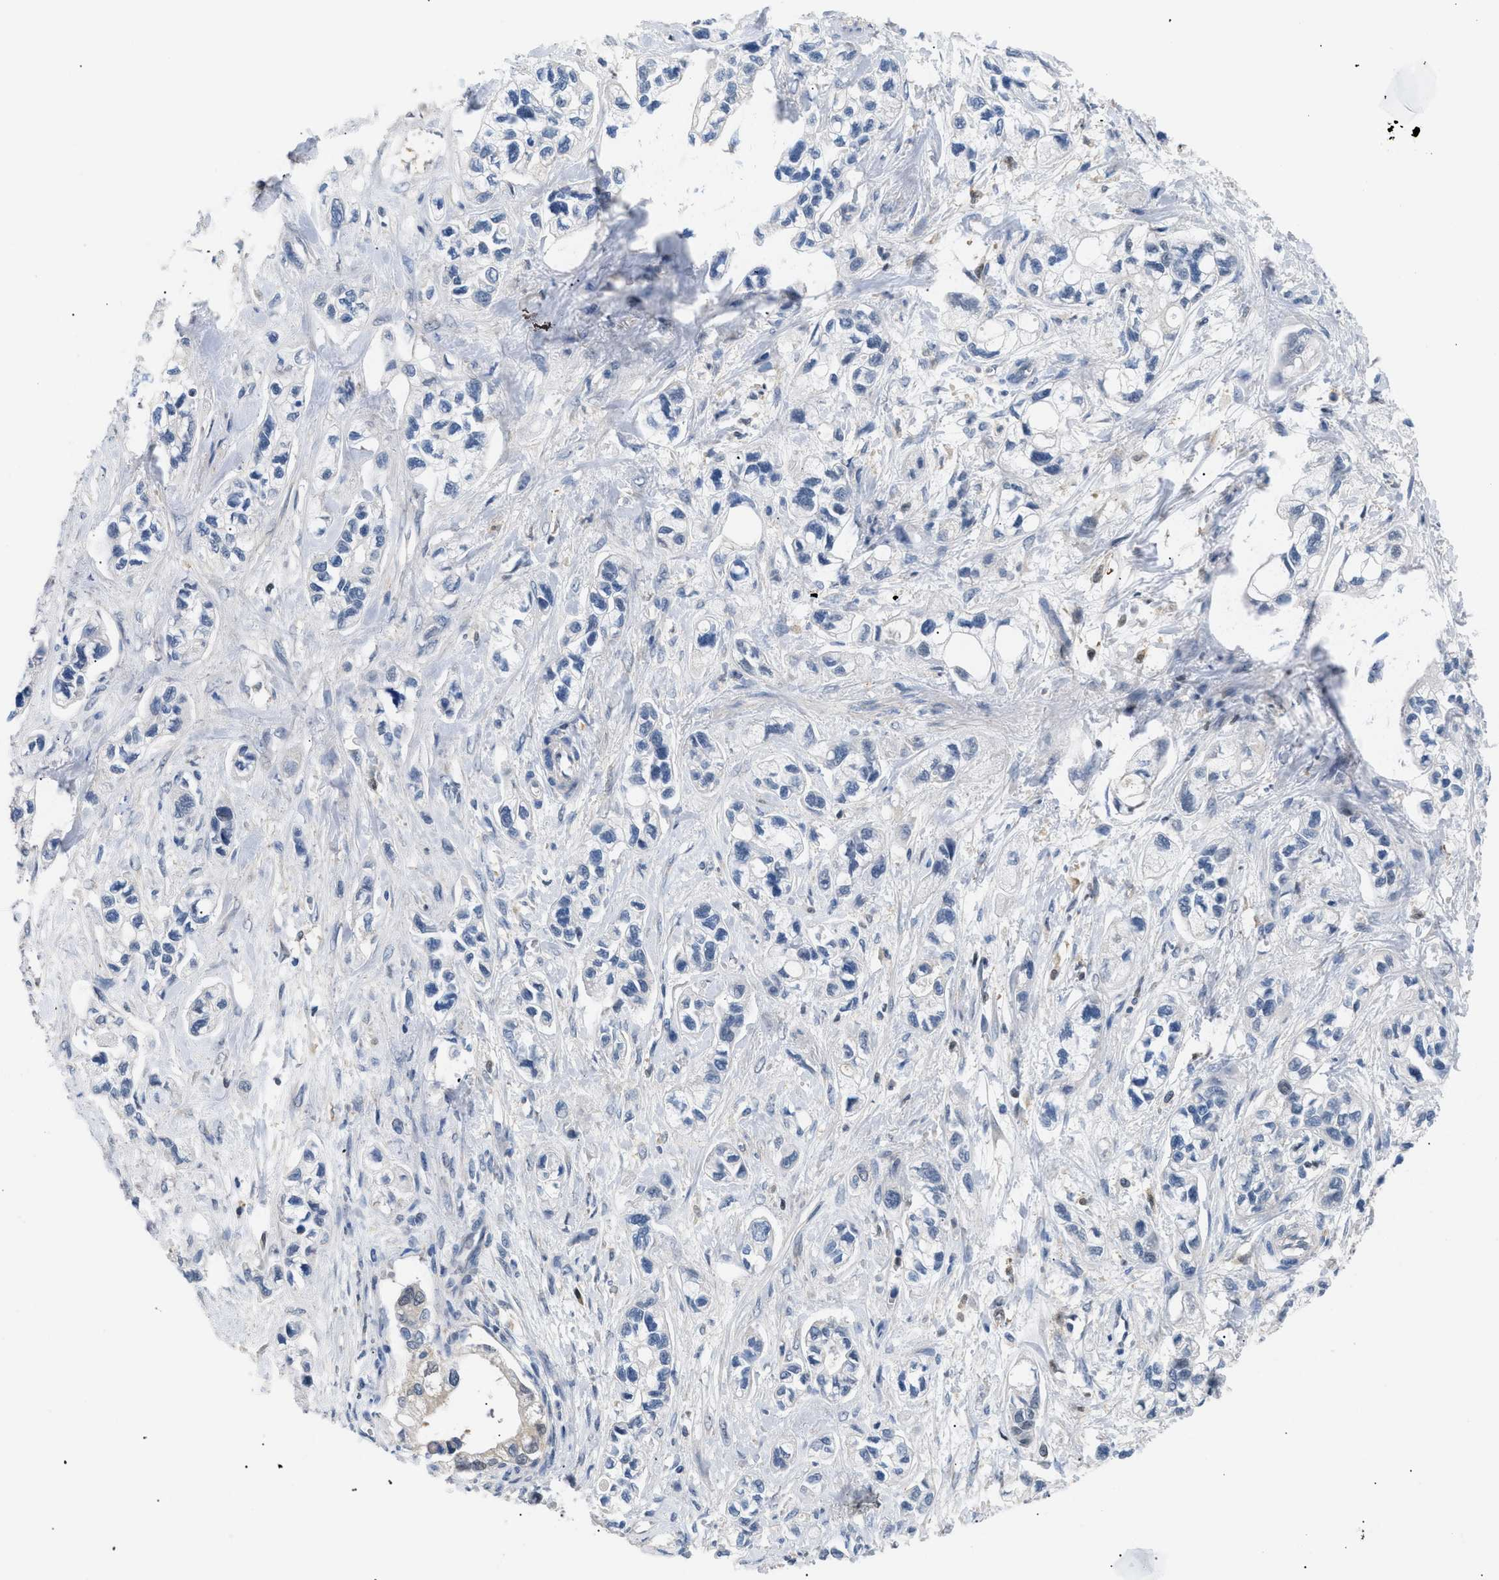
{"staining": {"intensity": "weak", "quantity": "<25%", "location": "cytoplasmic/membranous"}, "tissue": "pancreatic cancer", "cell_type": "Tumor cells", "image_type": "cancer", "snomed": [{"axis": "morphology", "description": "Adenocarcinoma, NOS"}, {"axis": "topography", "description": "Pancreas"}], "caption": "Human adenocarcinoma (pancreatic) stained for a protein using immunohistochemistry (IHC) demonstrates no positivity in tumor cells.", "gene": "AKR1A1", "patient": {"sex": "male", "age": 74}}